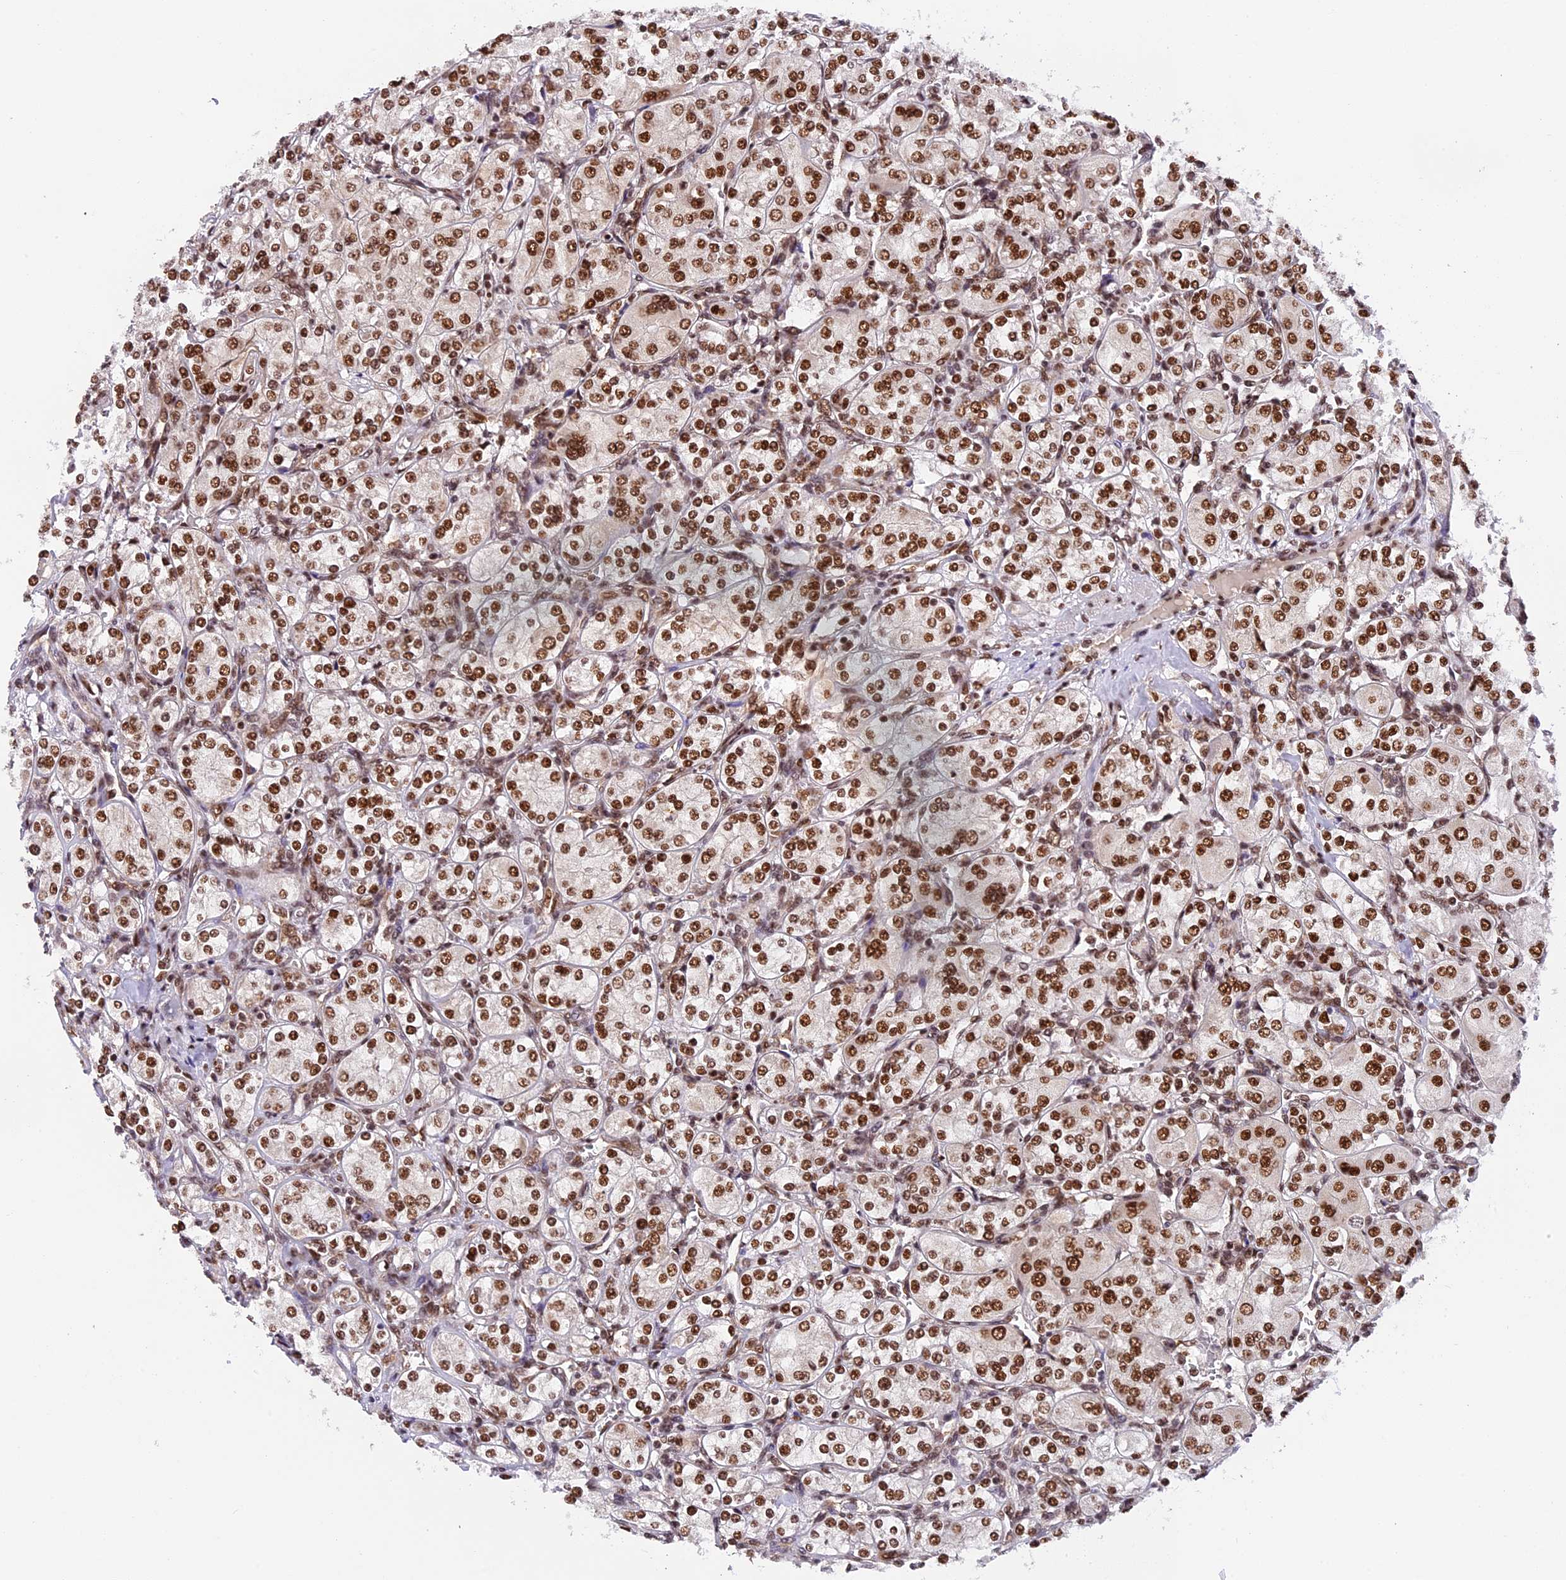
{"staining": {"intensity": "moderate", "quantity": ">75%", "location": "nuclear"}, "tissue": "renal cancer", "cell_type": "Tumor cells", "image_type": "cancer", "snomed": [{"axis": "morphology", "description": "Adenocarcinoma, NOS"}, {"axis": "topography", "description": "Kidney"}], "caption": "Brown immunohistochemical staining in human renal cancer demonstrates moderate nuclear expression in approximately >75% of tumor cells.", "gene": "RAMAC", "patient": {"sex": "male", "age": 77}}